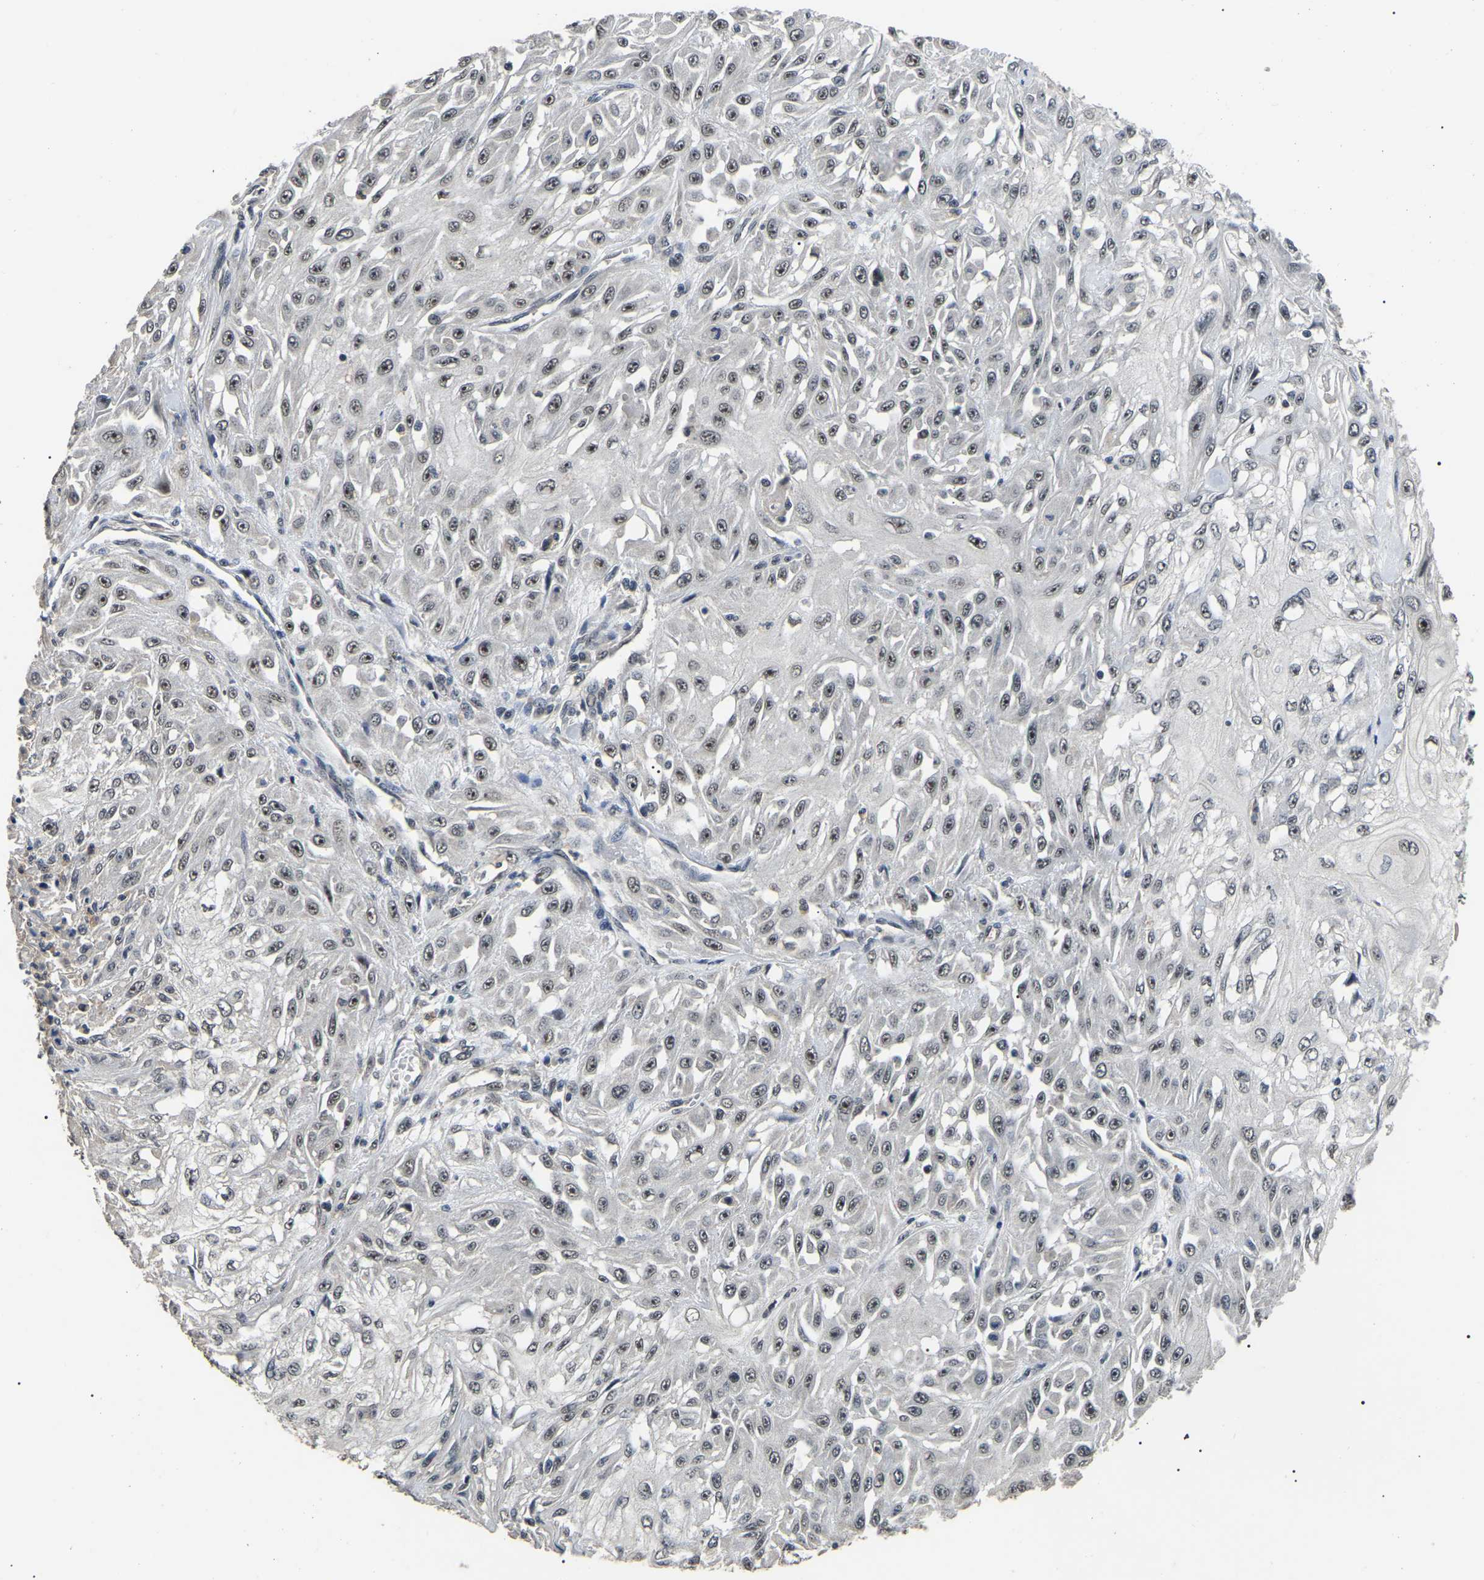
{"staining": {"intensity": "weak", "quantity": ">75%", "location": "nuclear"}, "tissue": "skin cancer", "cell_type": "Tumor cells", "image_type": "cancer", "snomed": [{"axis": "morphology", "description": "Squamous cell carcinoma, NOS"}, {"axis": "morphology", "description": "Squamous cell carcinoma, metastatic, NOS"}, {"axis": "topography", "description": "Skin"}, {"axis": "topography", "description": "Lymph node"}], "caption": "There is low levels of weak nuclear expression in tumor cells of skin cancer (metastatic squamous cell carcinoma), as demonstrated by immunohistochemical staining (brown color).", "gene": "PPM1E", "patient": {"sex": "male", "age": 75}}